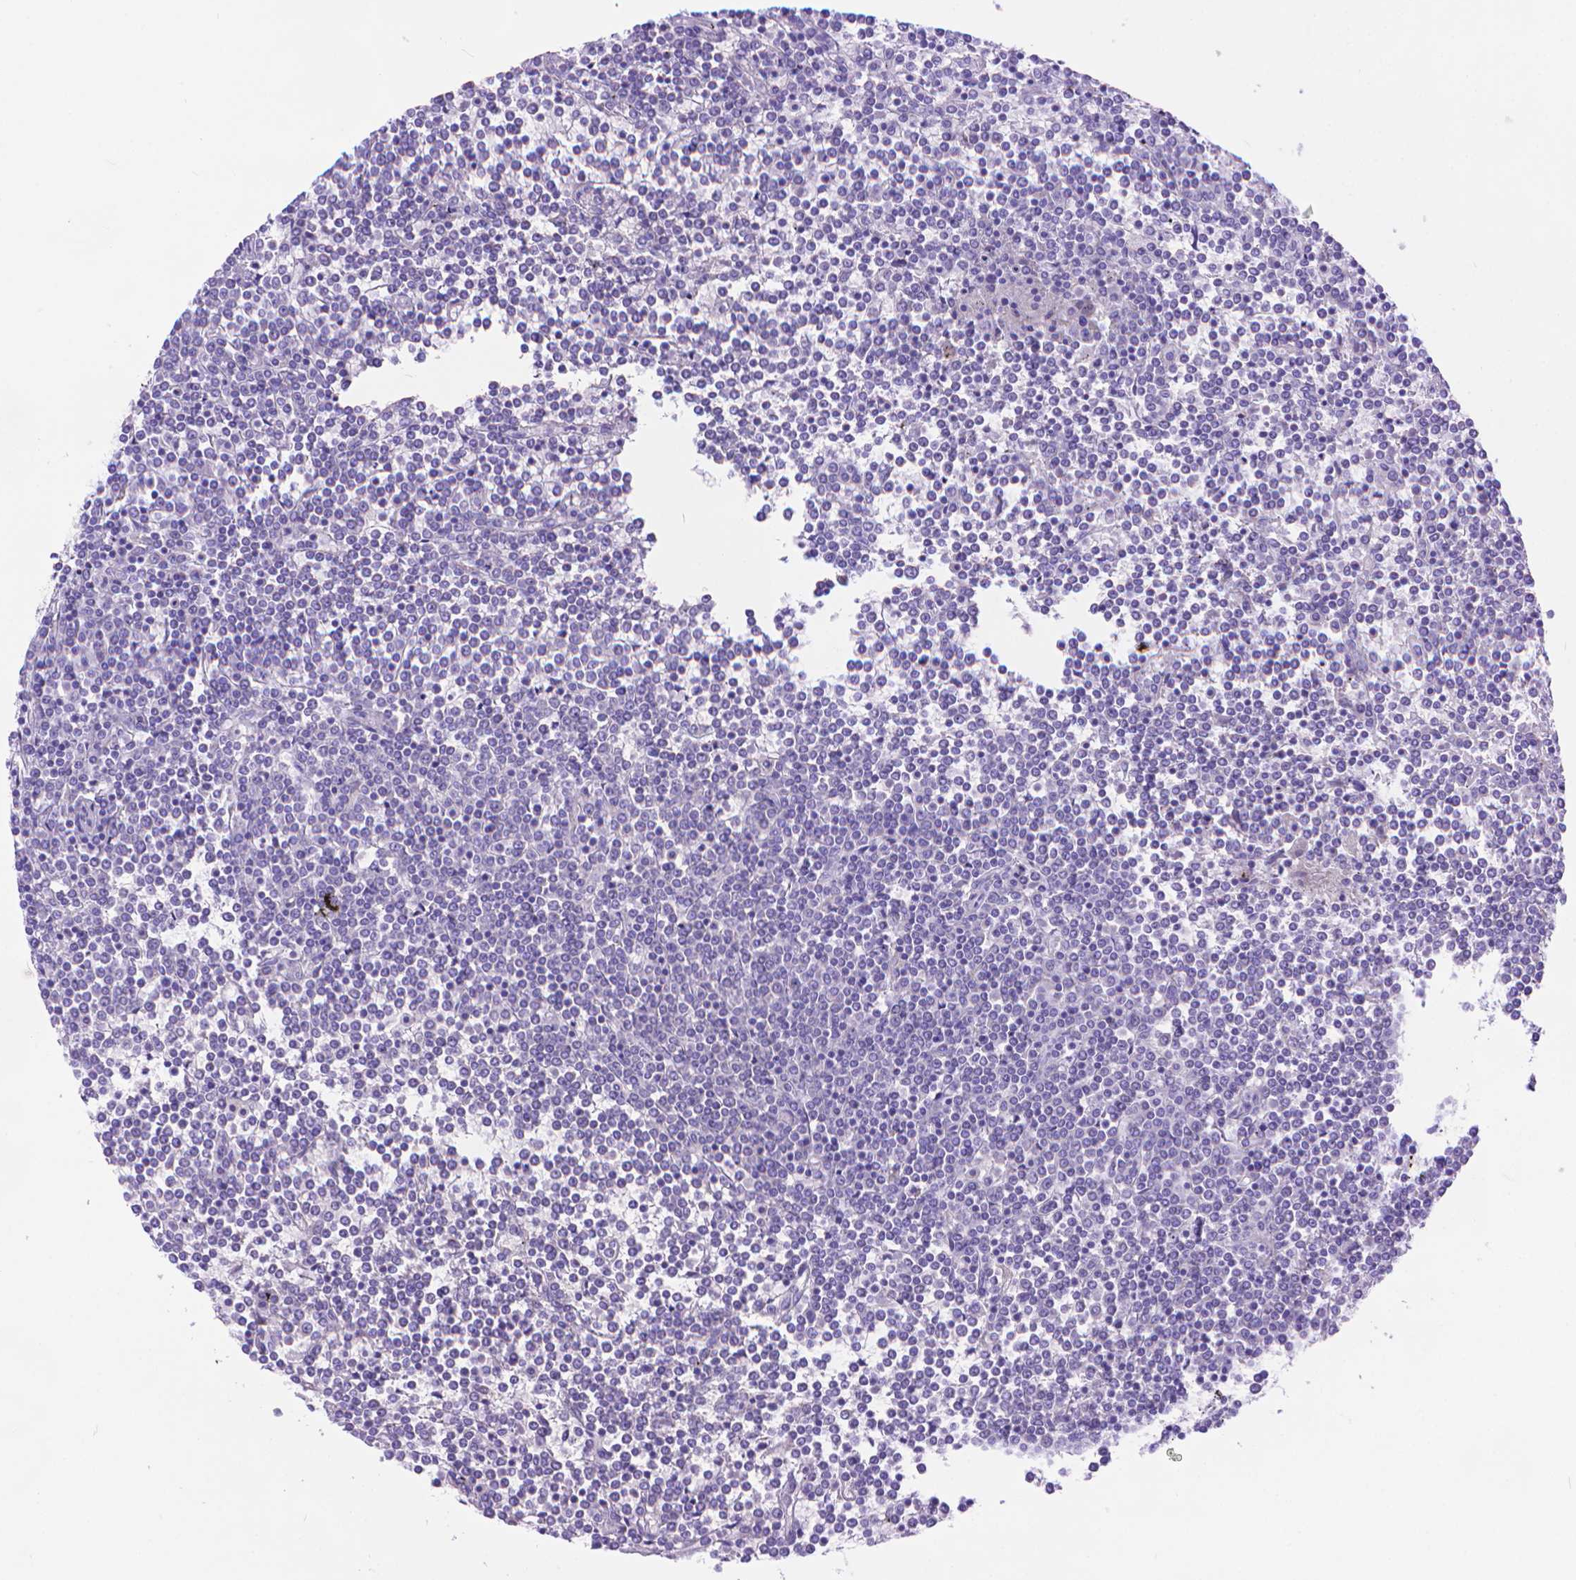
{"staining": {"intensity": "negative", "quantity": "none", "location": "none"}, "tissue": "lymphoma", "cell_type": "Tumor cells", "image_type": "cancer", "snomed": [{"axis": "morphology", "description": "Malignant lymphoma, non-Hodgkin's type, Low grade"}, {"axis": "topography", "description": "Spleen"}], "caption": "Human low-grade malignant lymphoma, non-Hodgkin's type stained for a protein using IHC demonstrates no staining in tumor cells.", "gene": "DHRS2", "patient": {"sex": "female", "age": 19}}